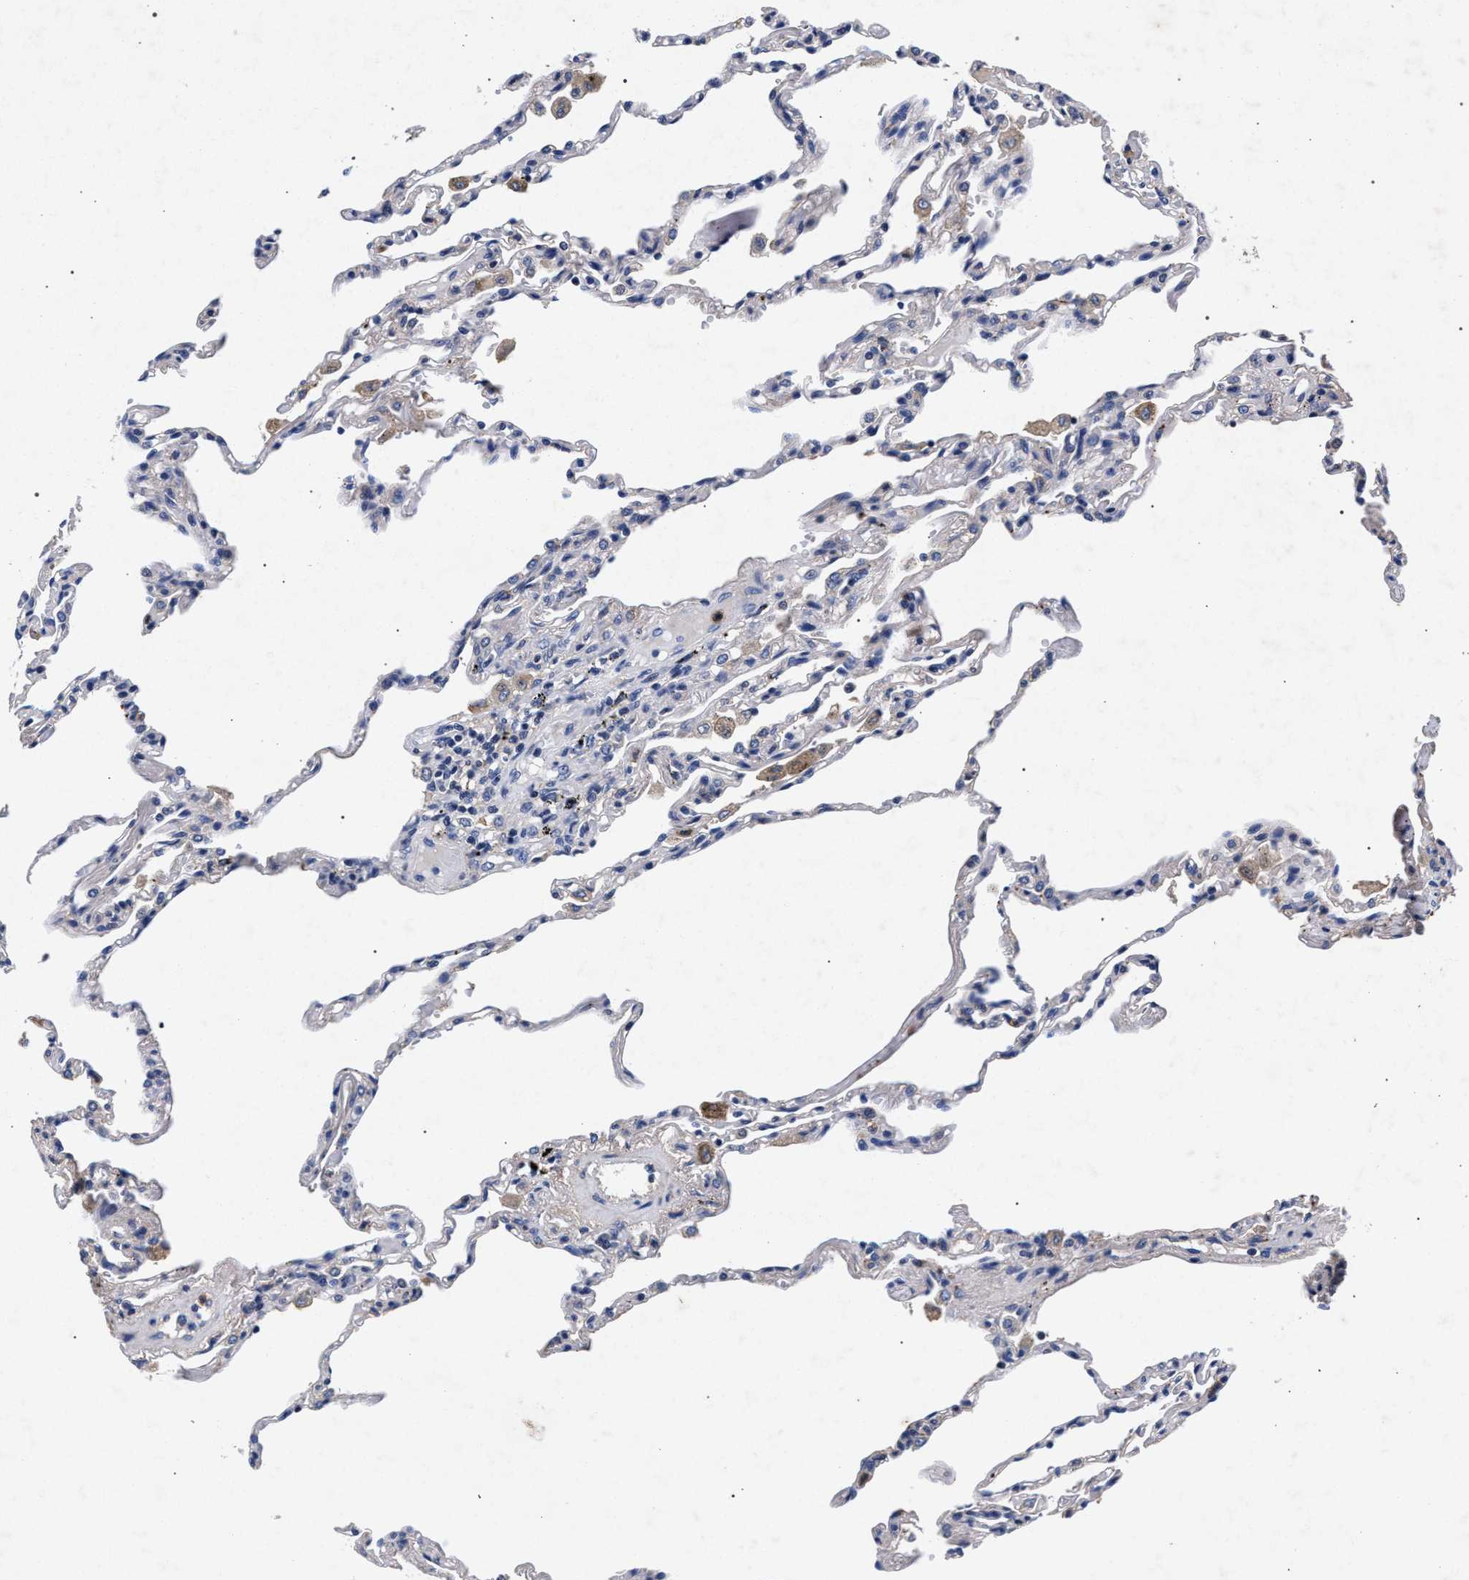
{"staining": {"intensity": "negative", "quantity": "none", "location": "none"}, "tissue": "lung", "cell_type": "Alveolar cells", "image_type": "normal", "snomed": [{"axis": "morphology", "description": "Normal tissue, NOS"}, {"axis": "topography", "description": "Lung"}], "caption": "Photomicrograph shows no significant protein staining in alveolar cells of unremarkable lung.", "gene": "HSD17B14", "patient": {"sex": "male", "age": 59}}